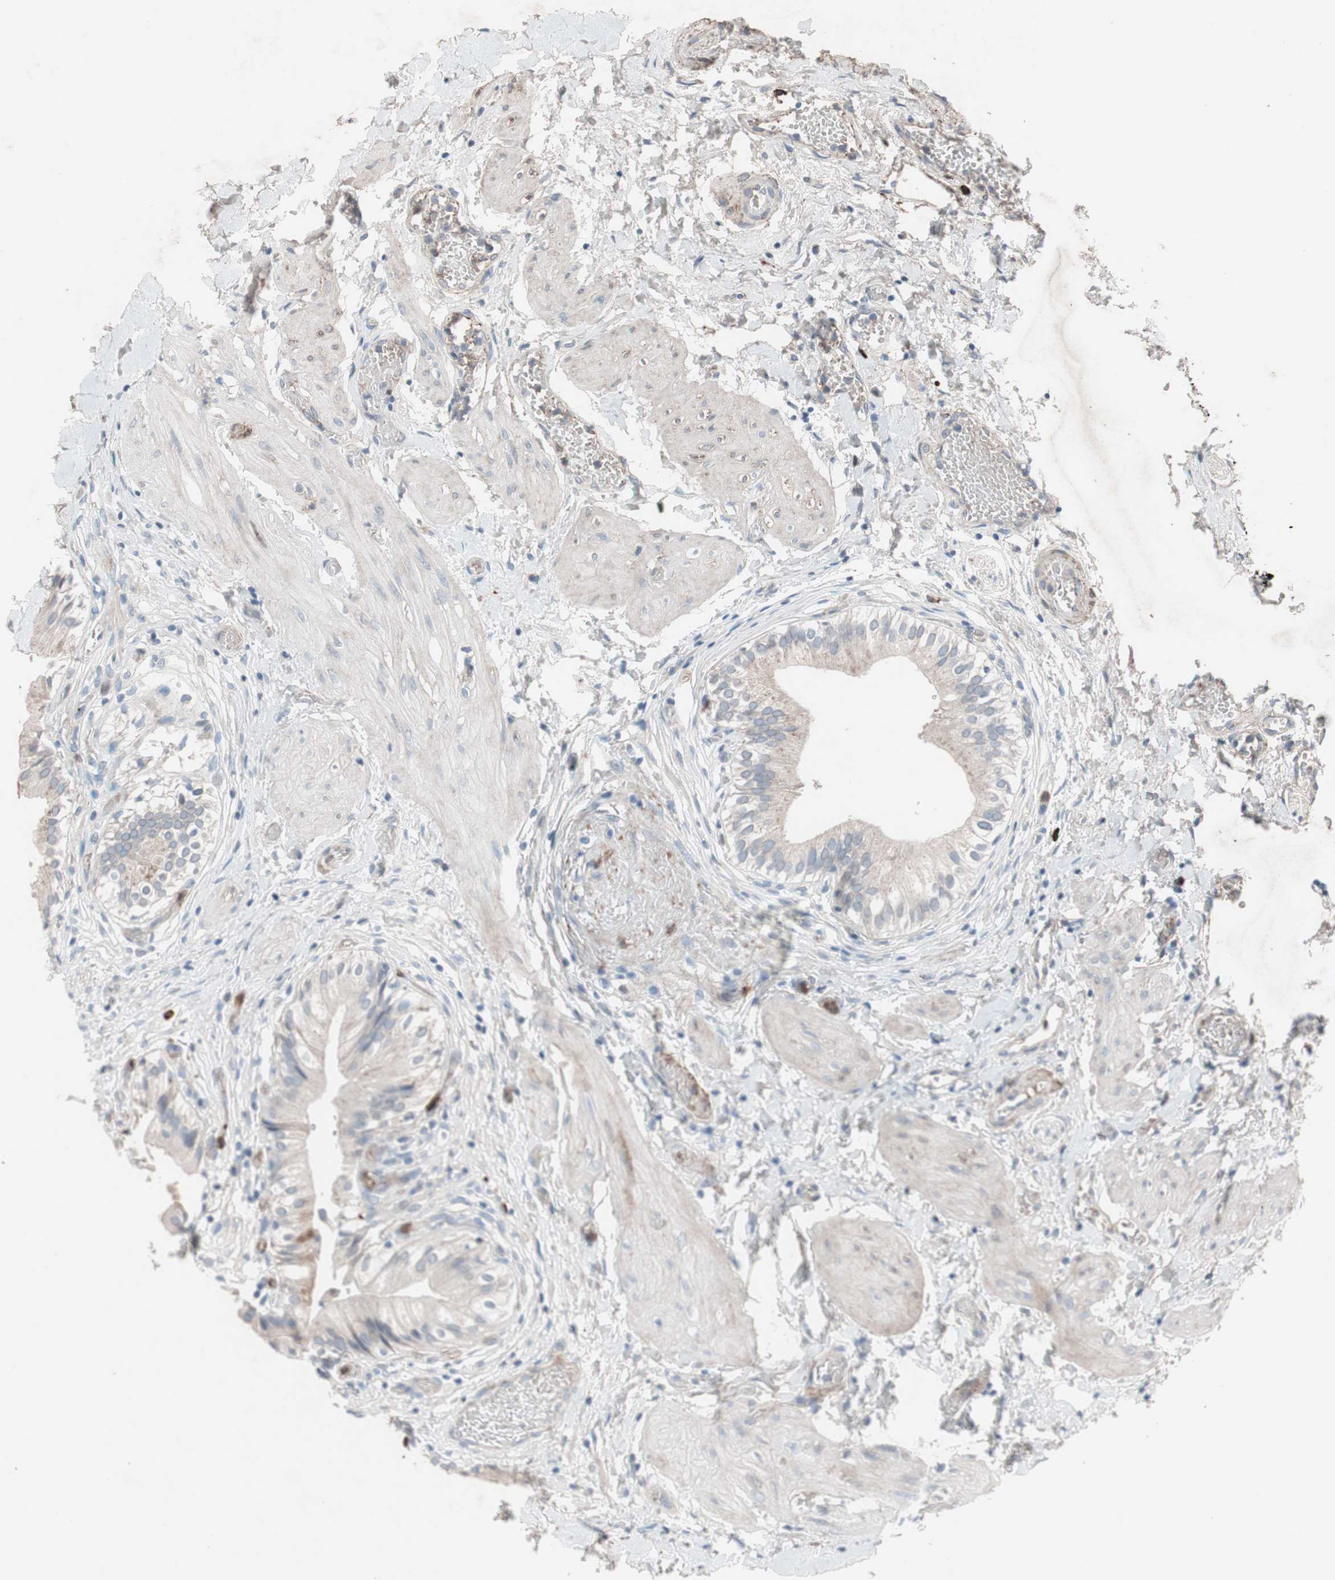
{"staining": {"intensity": "strong", "quantity": "<25%", "location": "cytoplasmic/membranous"}, "tissue": "gallbladder", "cell_type": "Glandular cells", "image_type": "normal", "snomed": [{"axis": "morphology", "description": "Normal tissue, NOS"}, {"axis": "topography", "description": "Gallbladder"}], "caption": "This image exhibits normal gallbladder stained with IHC to label a protein in brown. The cytoplasmic/membranous of glandular cells show strong positivity for the protein. Nuclei are counter-stained blue.", "gene": "GRB7", "patient": {"sex": "male", "age": 65}}